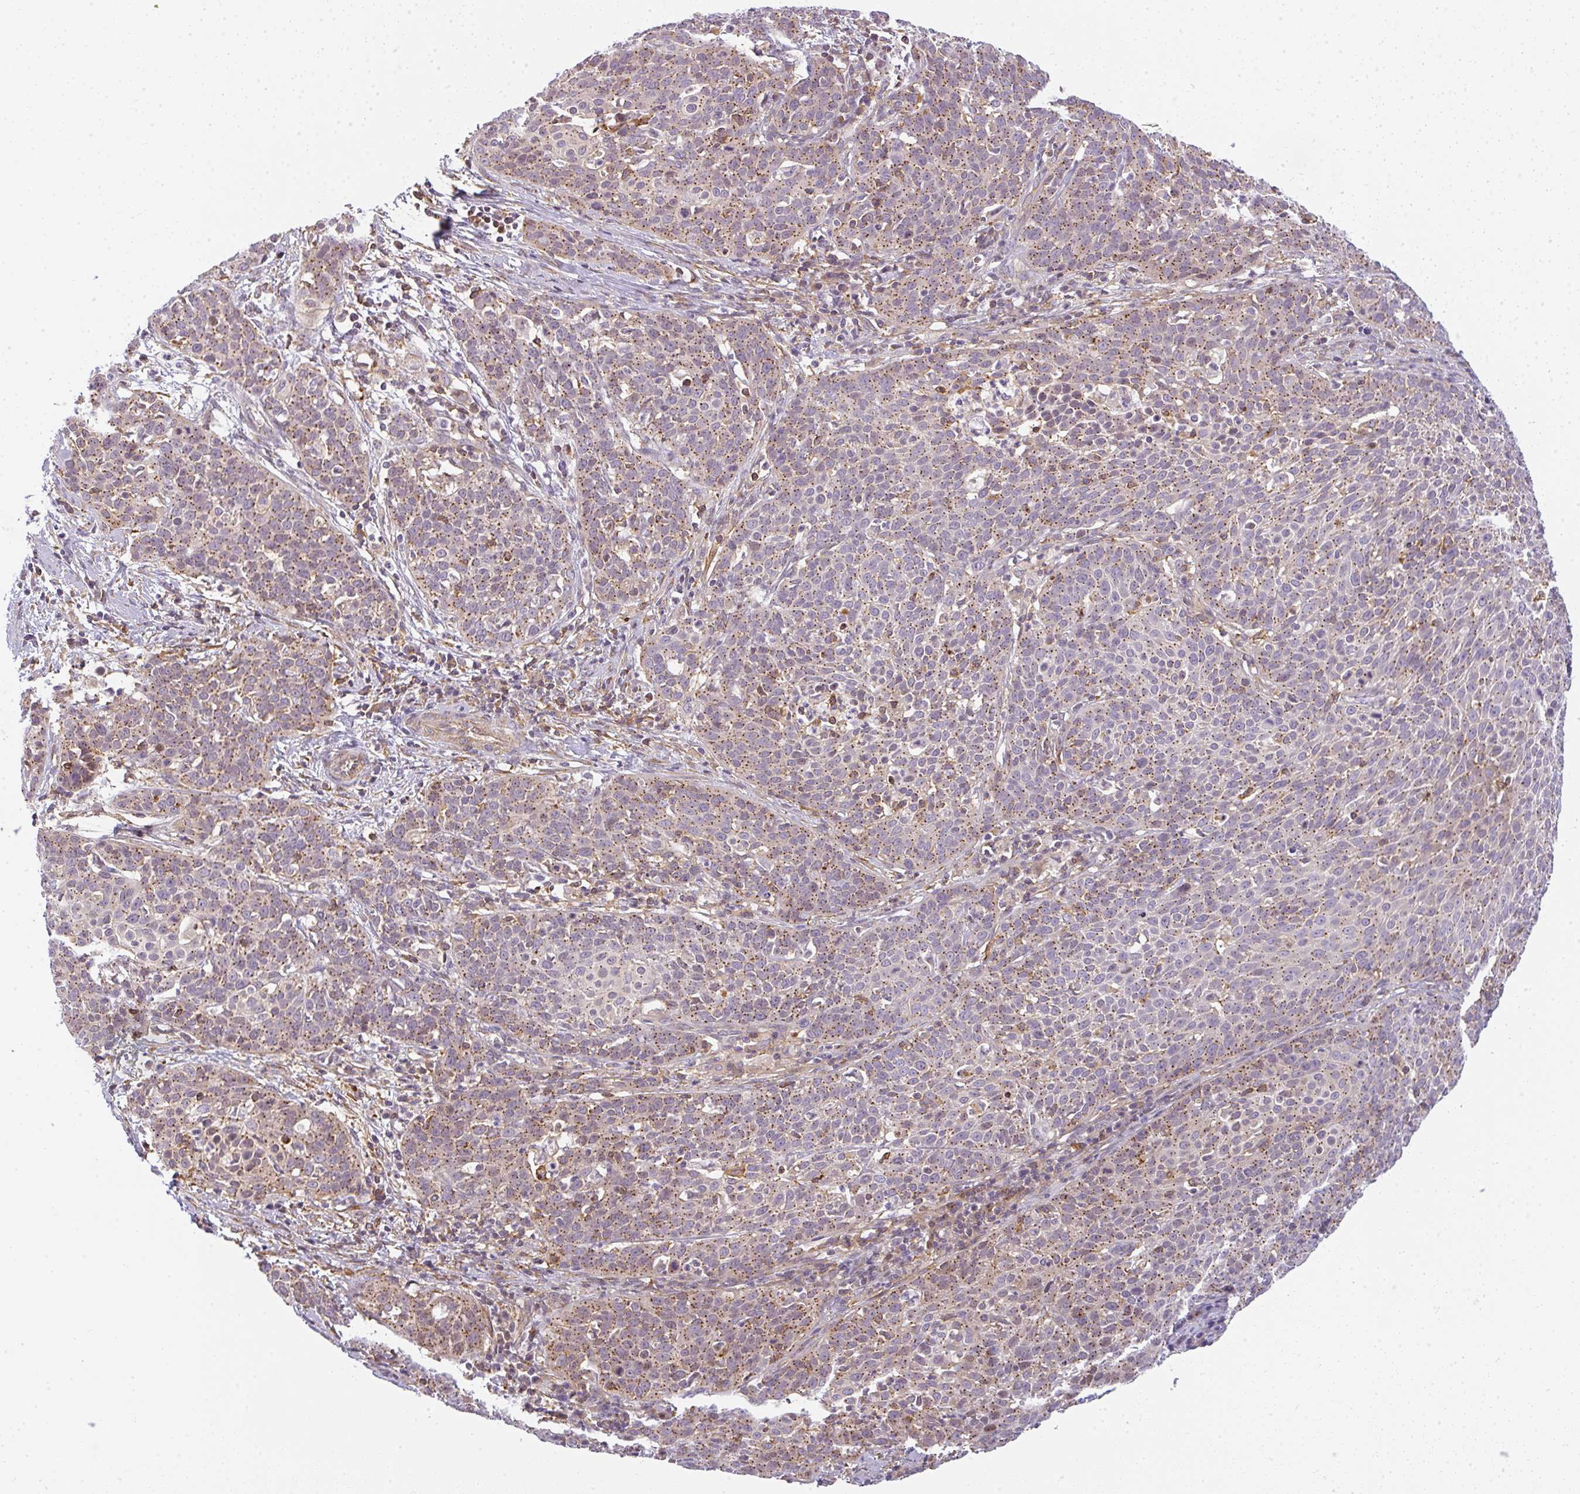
{"staining": {"intensity": "moderate", "quantity": ">75%", "location": "cytoplasmic/membranous"}, "tissue": "cervical cancer", "cell_type": "Tumor cells", "image_type": "cancer", "snomed": [{"axis": "morphology", "description": "Squamous cell carcinoma, NOS"}, {"axis": "topography", "description": "Cervix"}], "caption": "The immunohistochemical stain highlights moderate cytoplasmic/membranous positivity in tumor cells of cervical cancer tissue. The protein is stained brown, and the nuclei are stained in blue (DAB IHC with brightfield microscopy, high magnification).", "gene": "SULF1", "patient": {"sex": "female", "age": 38}}